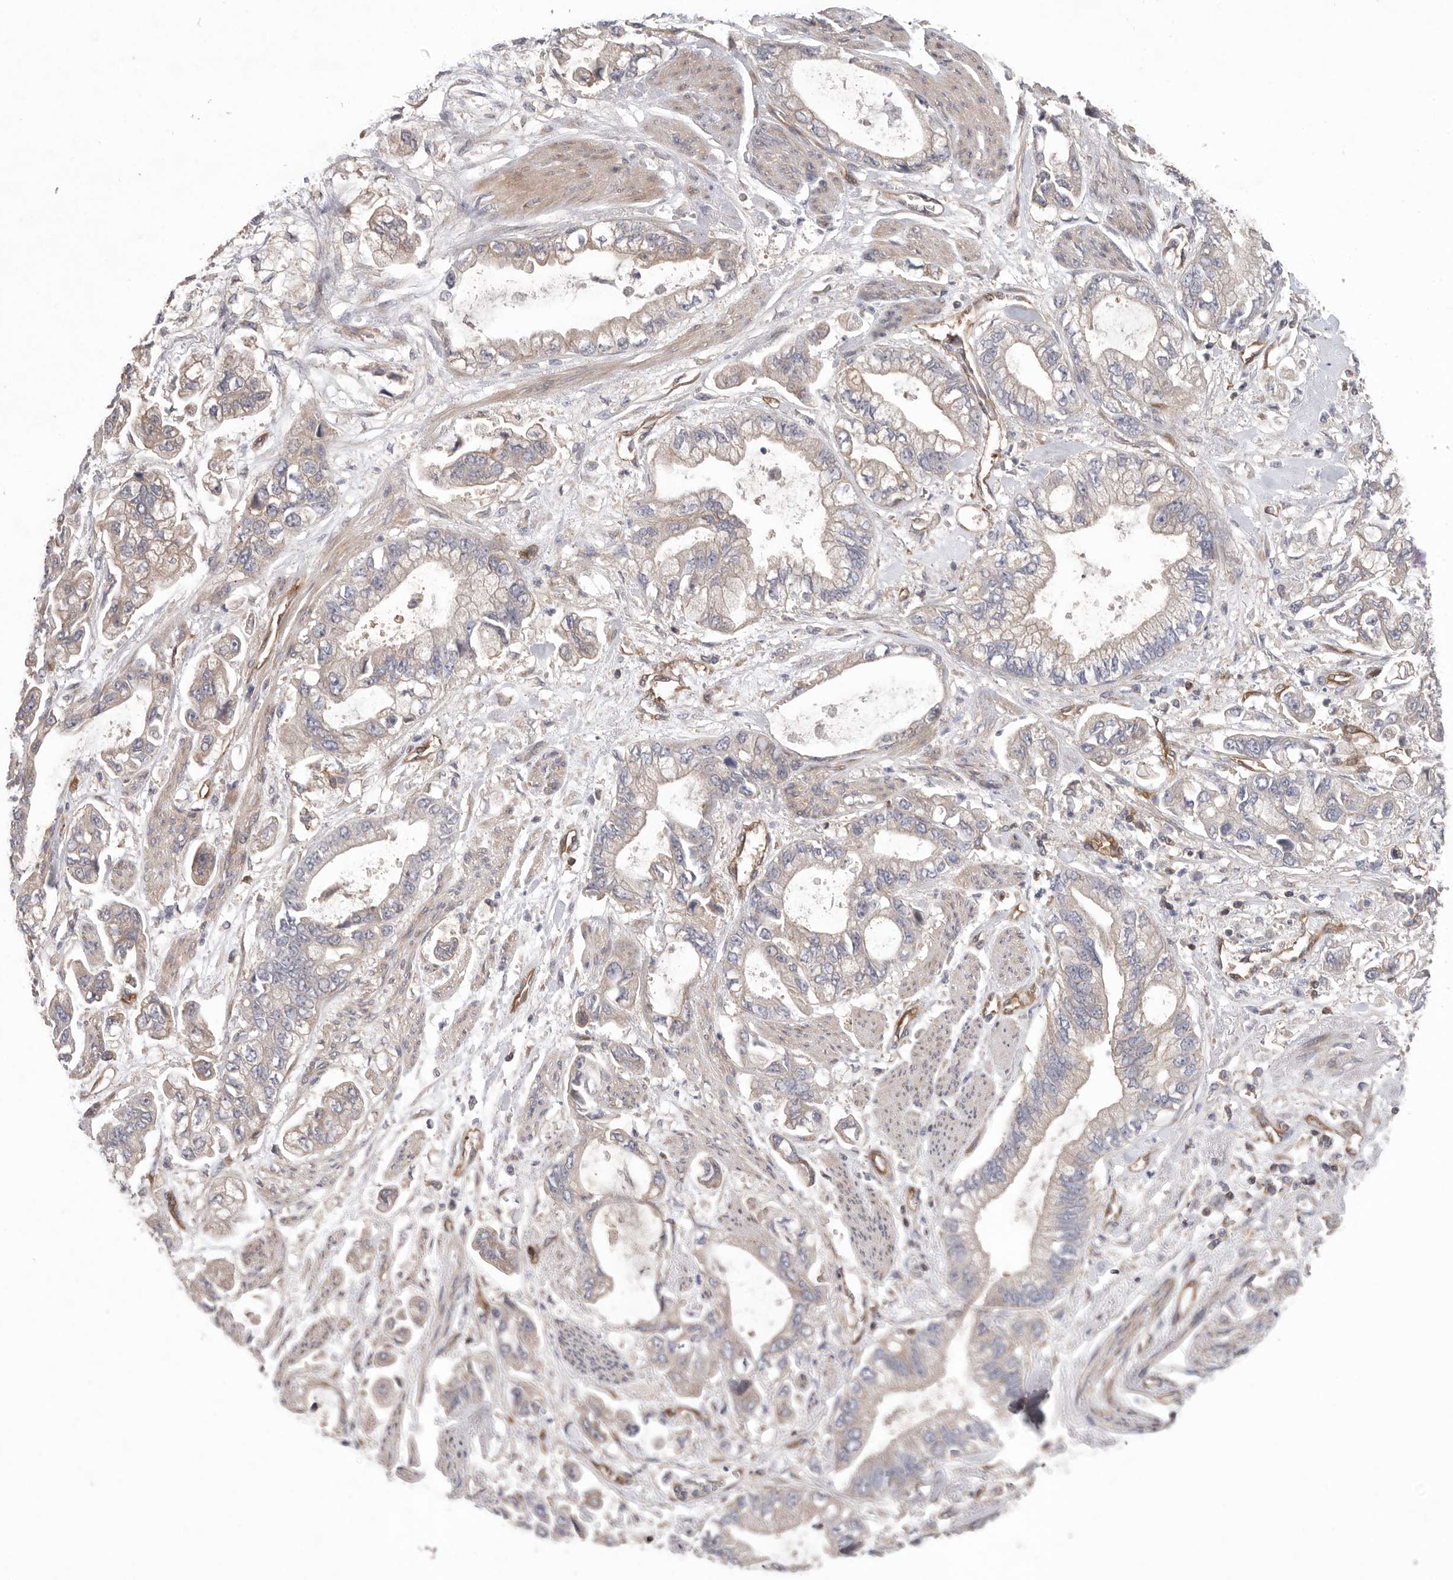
{"staining": {"intensity": "weak", "quantity": "<25%", "location": "cytoplasmic/membranous"}, "tissue": "stomach cancer", "cell_type": "Tumor cells", "image_type": "cancer", "snomed": [{"axis": "morphology", "description": "Normal tissue, NOS"}, {"axis": "morphology", "description": "Adenocarcinoma, NOS"}, {"axis": "topography", "description": "Stomach"}], "caption": "Immunohistochemistry (IHC) photomicrograph of human stomach cancer (adenocarcinoma) stained for a protein (brown), which shows no positivity in tumor cells. (DAB IHC with hematoxylin counter stain).", "gene": "PRKCH", "patient": {"sex": "male", "age": 62}}